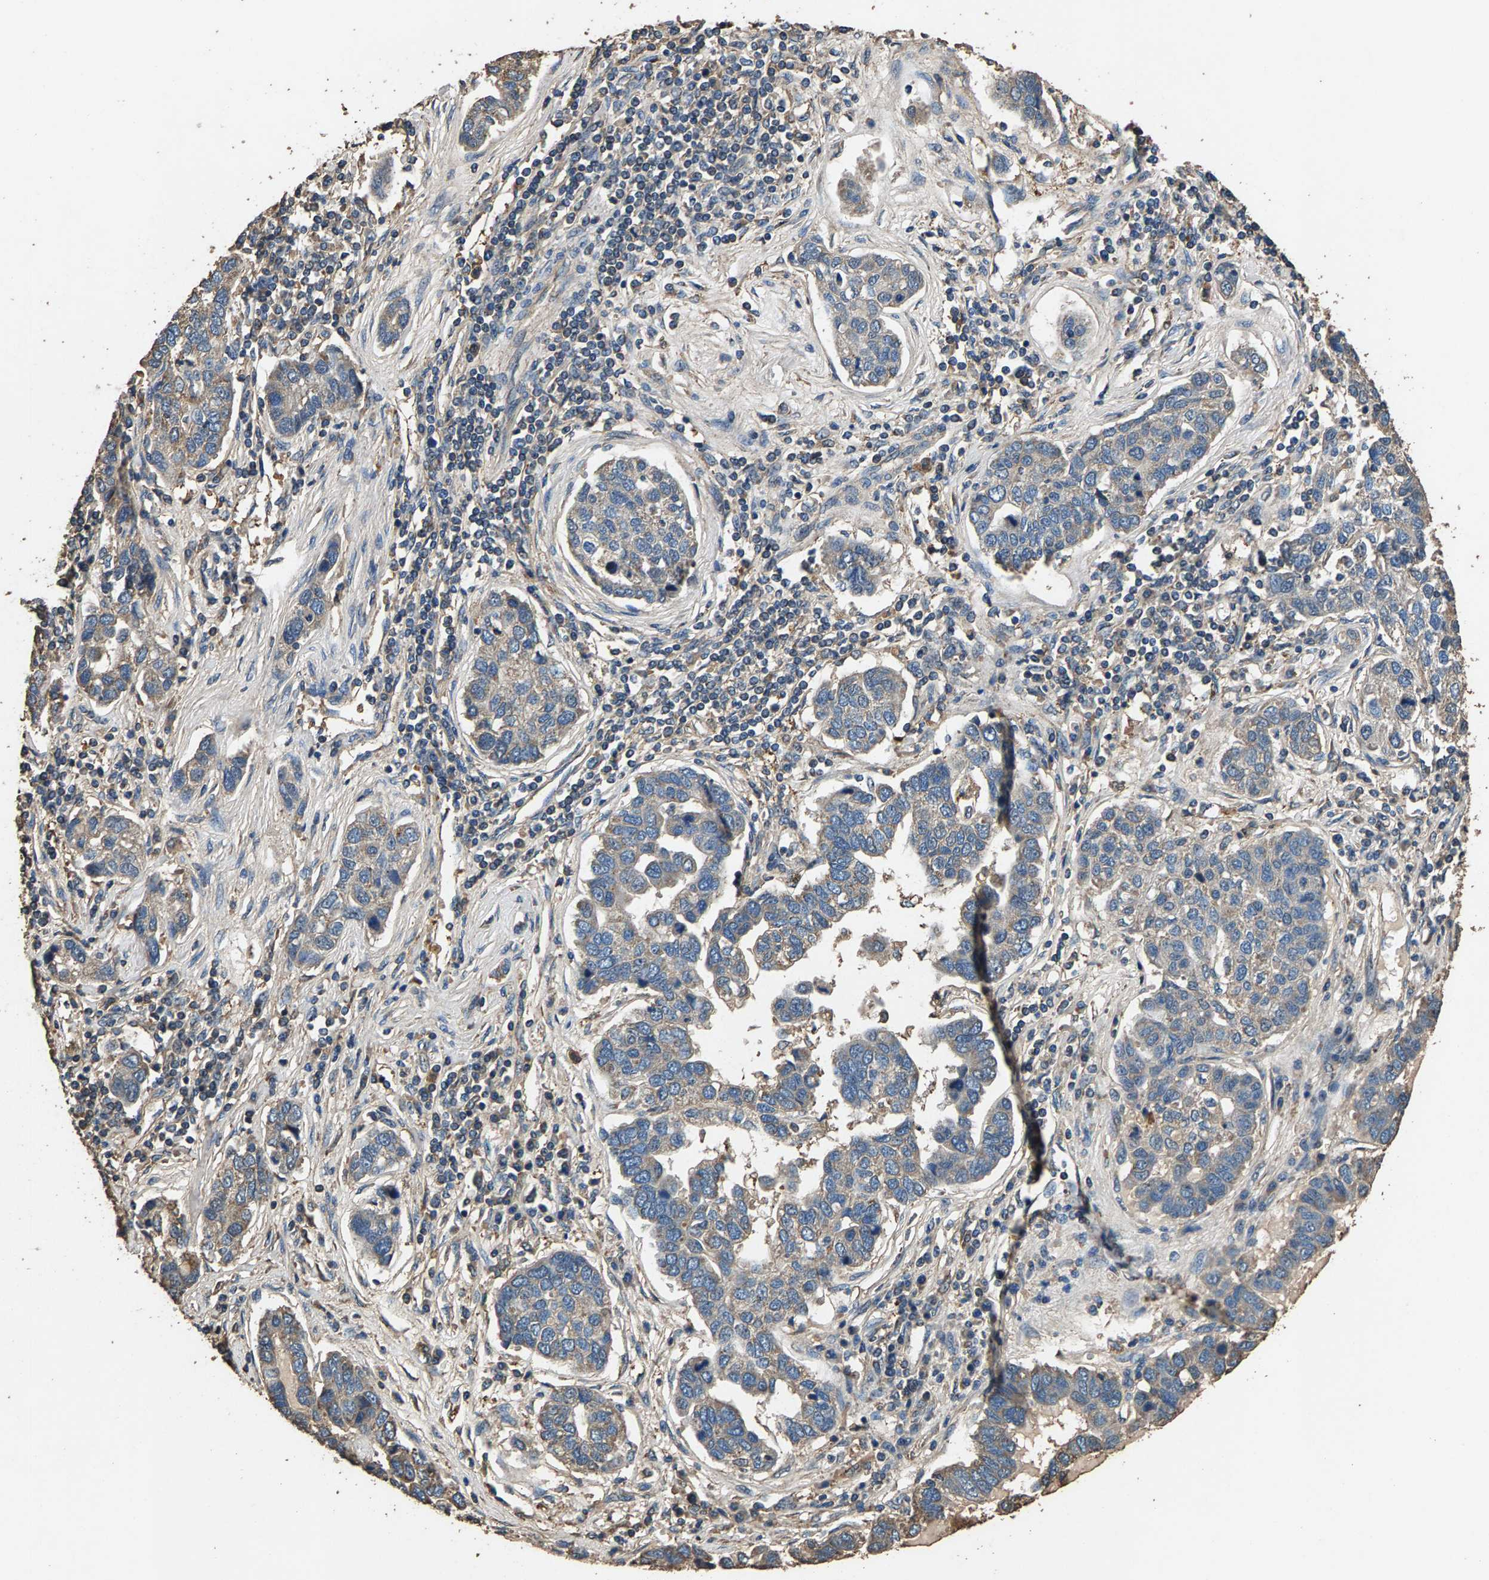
{"staining": {"intensity": "weak", "quantity": "25%-75%", "location": "cytoplasmic/membranous"}, "tissue": "pancreatic cancer", "cell_type": "Tumor cells", "image_type": "cancer", "snomed": [{"axis": "morphology", "description": "Adenocarcinoma, NOS"}, {"axis": "topography", "description": "Pancreas"}], "caption": "An image of human pancreatic cancer (adenocarcinoma) stained for a protein demonstrates weak cytoplasmic/membranous brown staining in tumor cells.", "gene": "MRPL27", "patient": {"sex": "female", "age": 61}}